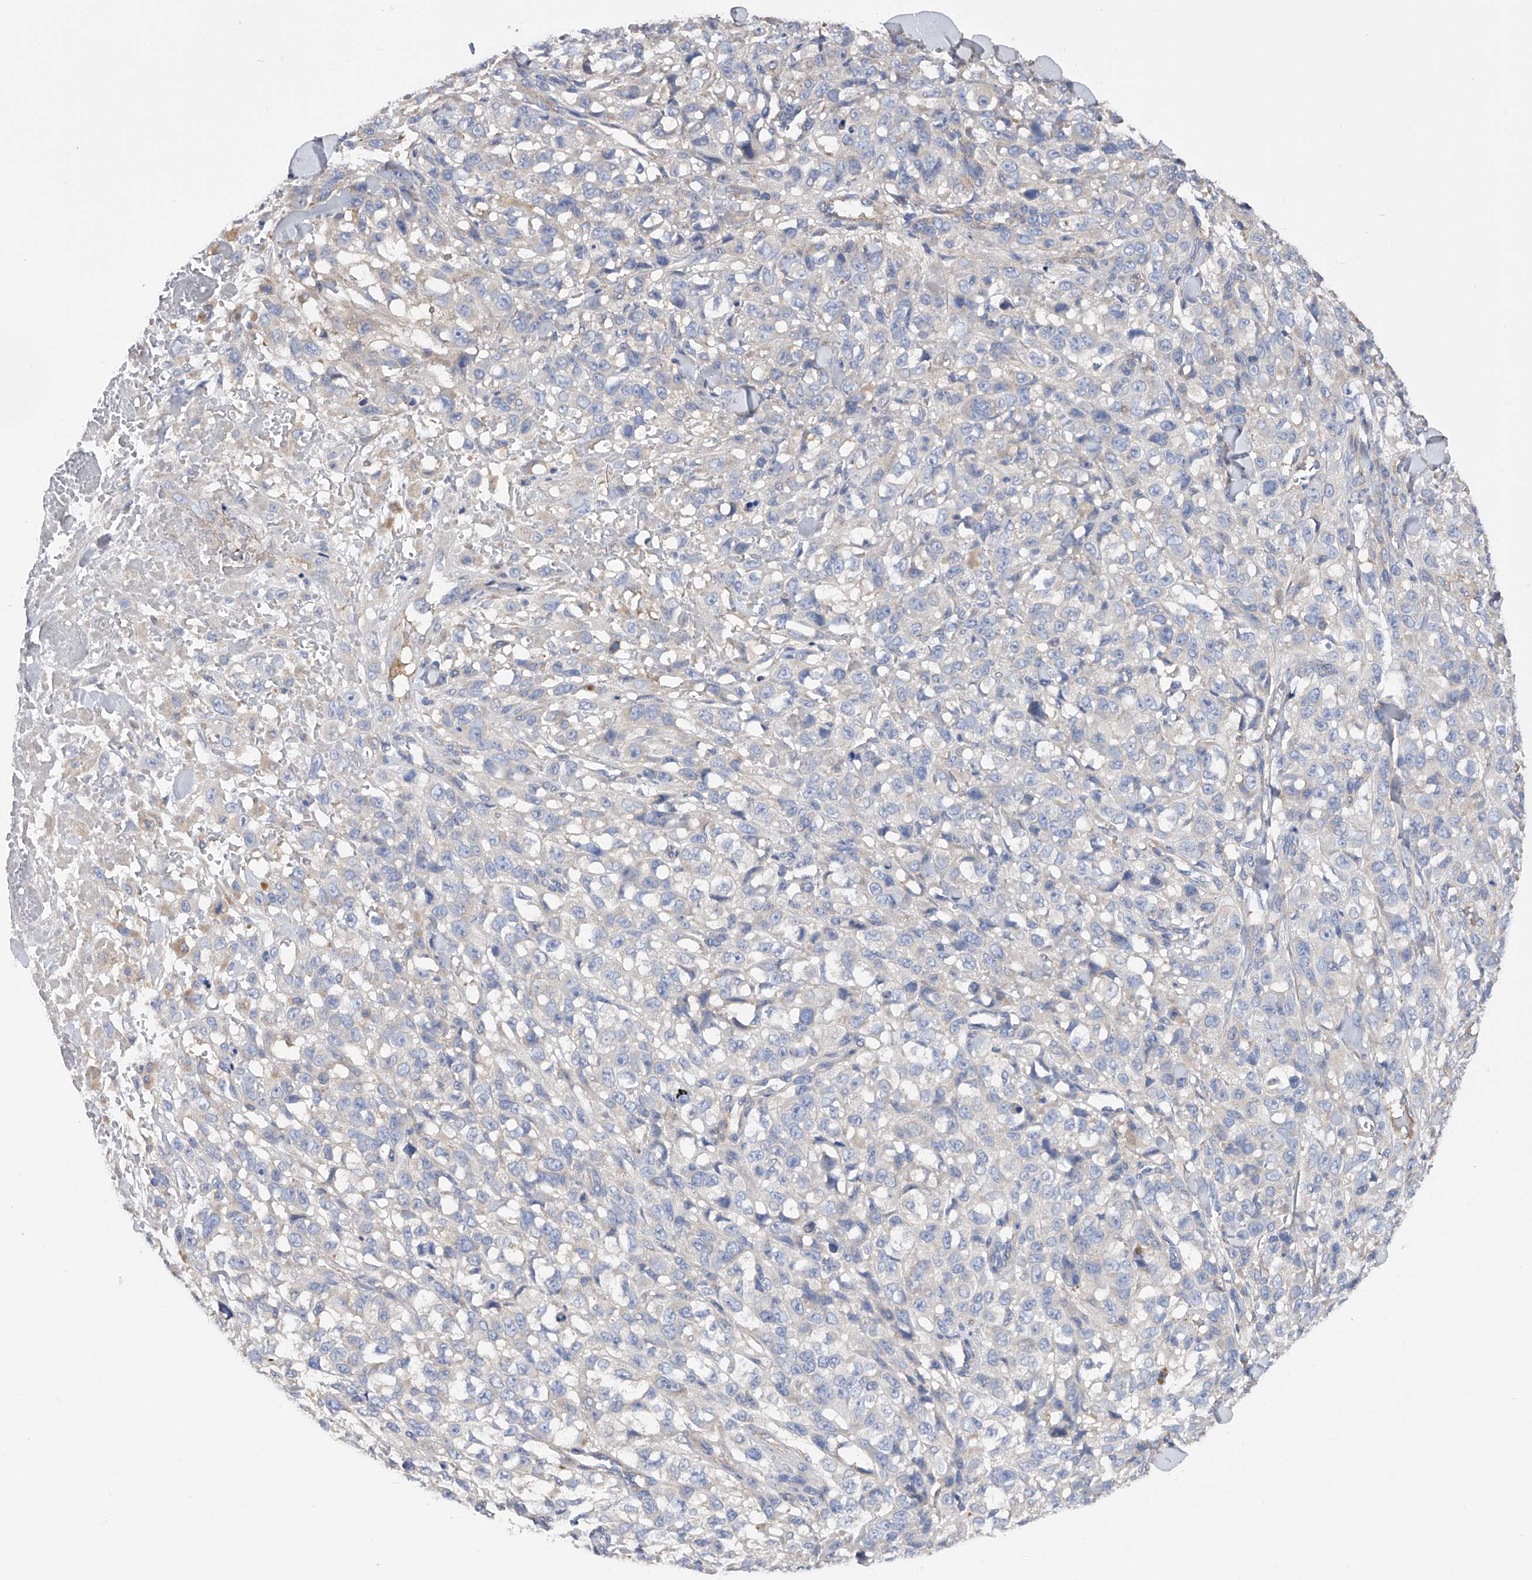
{"staining": {"intensity": "negative", "quantity": "none", "location": "none"}, "tissue": "melanoma", "cell_type": "Tumor cells", "image_type": "cancer", "snomed": [{"axis": "morphology", "description": "Malignant melanoma, Metastatic site"}, {"axis": "topography", "description": "Skin"}], "caption": "High magnification brightfield microscopy of melanoma stained with DAB (3,3'-diaminobenzidine) (brown) and counterstained with hematoxylin (blue): tumor cells show no significant positivity.", "gene": "RWDD2A", "patient": {"sex": "female", "age": 72}}